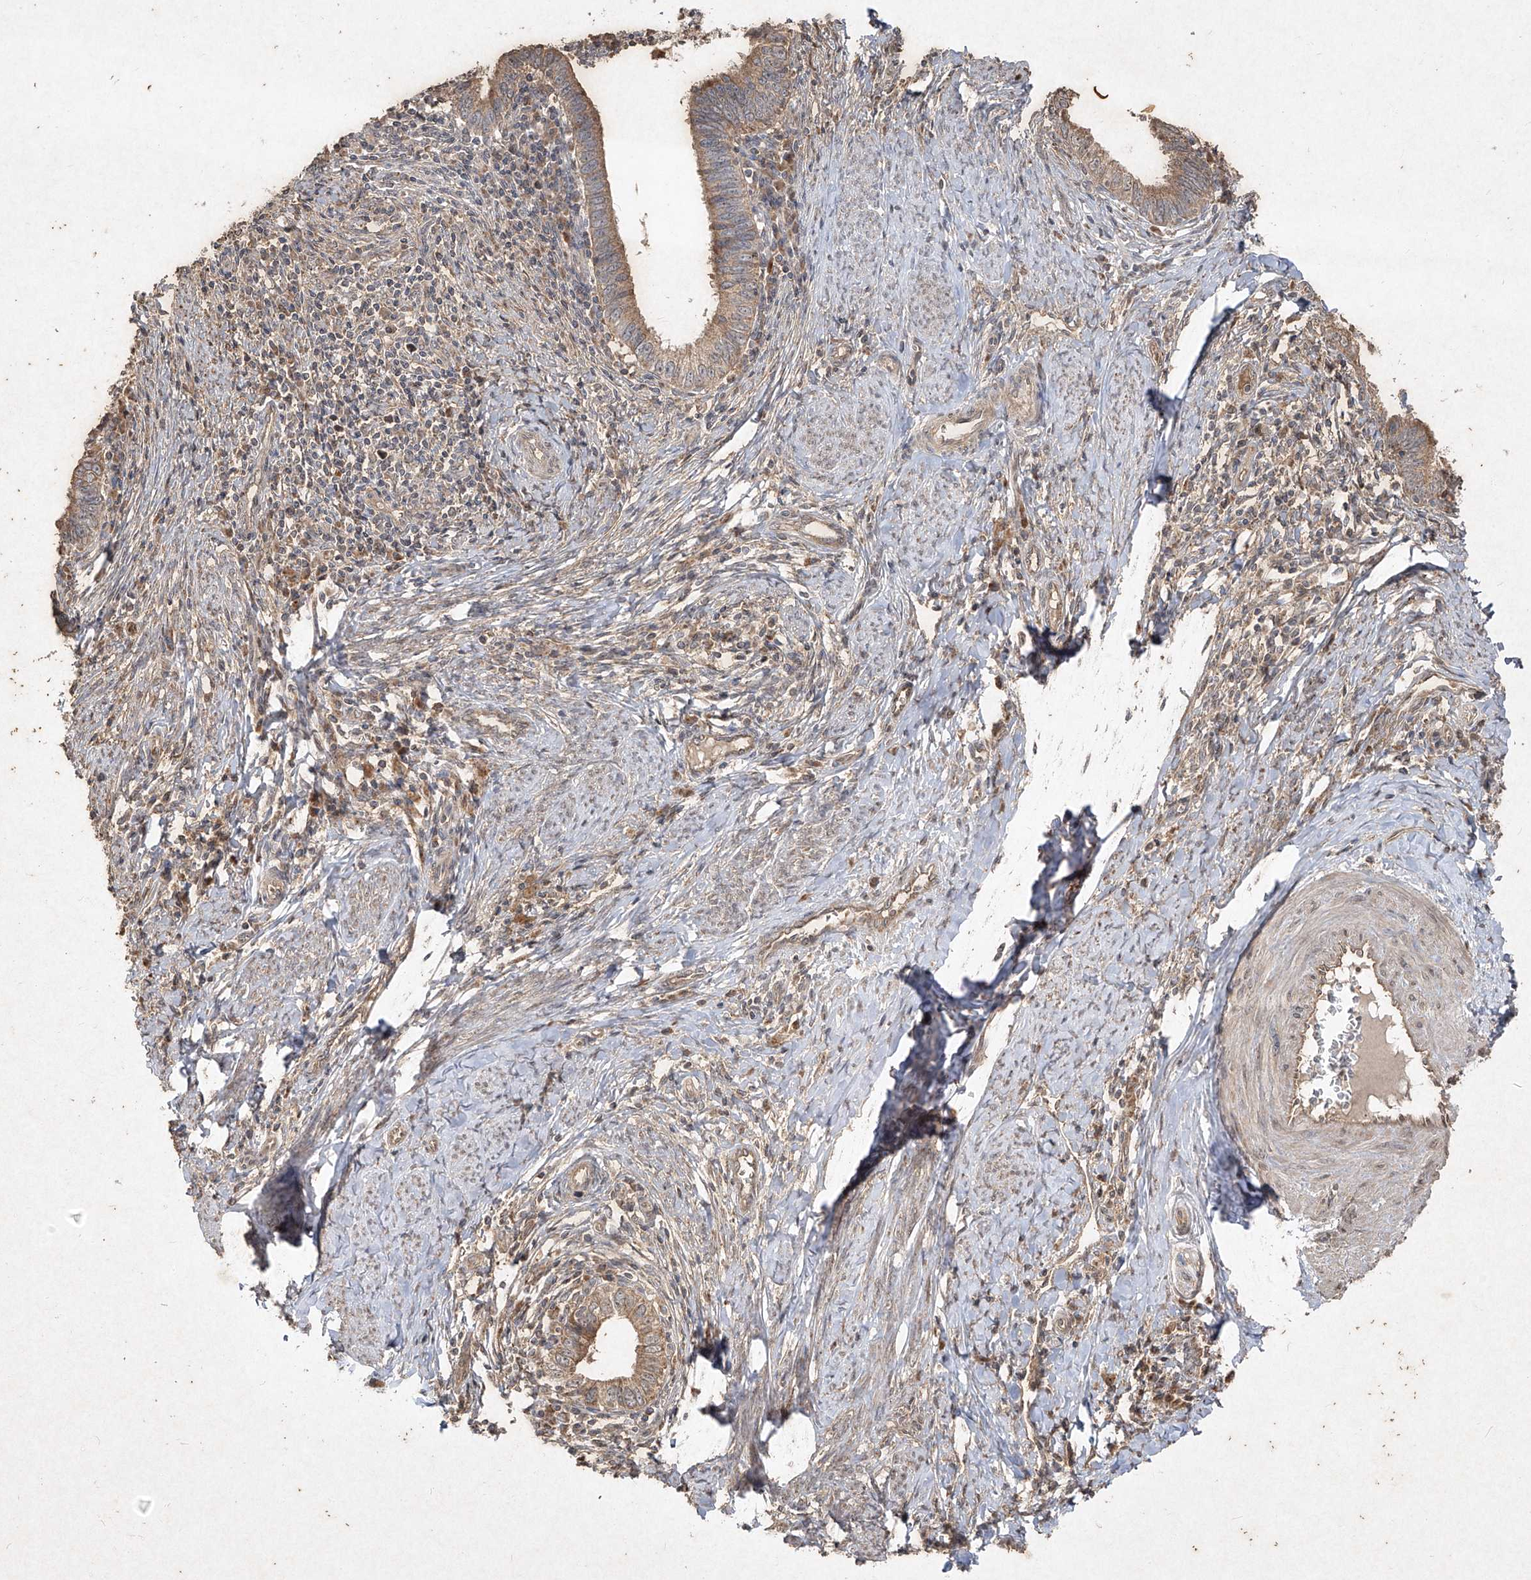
{"staining": {"intensity": "moderate", "quantity": ">75%", "location": "cytoplasmic/membranous"}, "tissue": "cervical cancer", "cell_type": "Tumor cells", "image_type": "cancer", "snomed": [{"axis": "morphology", "description": "Adenocarcinoma, NOS"}, {"axis": "topography", "description": "Cervix"}], "caption": "Cervical cancer (adenocarcinoma) stained with a brown dye shows moderate cytoplasmic/membranous positive staining in about >75% of tumor cells.", "gene": "ABCD3", "patient": {"sex": "female", "age": 36}}